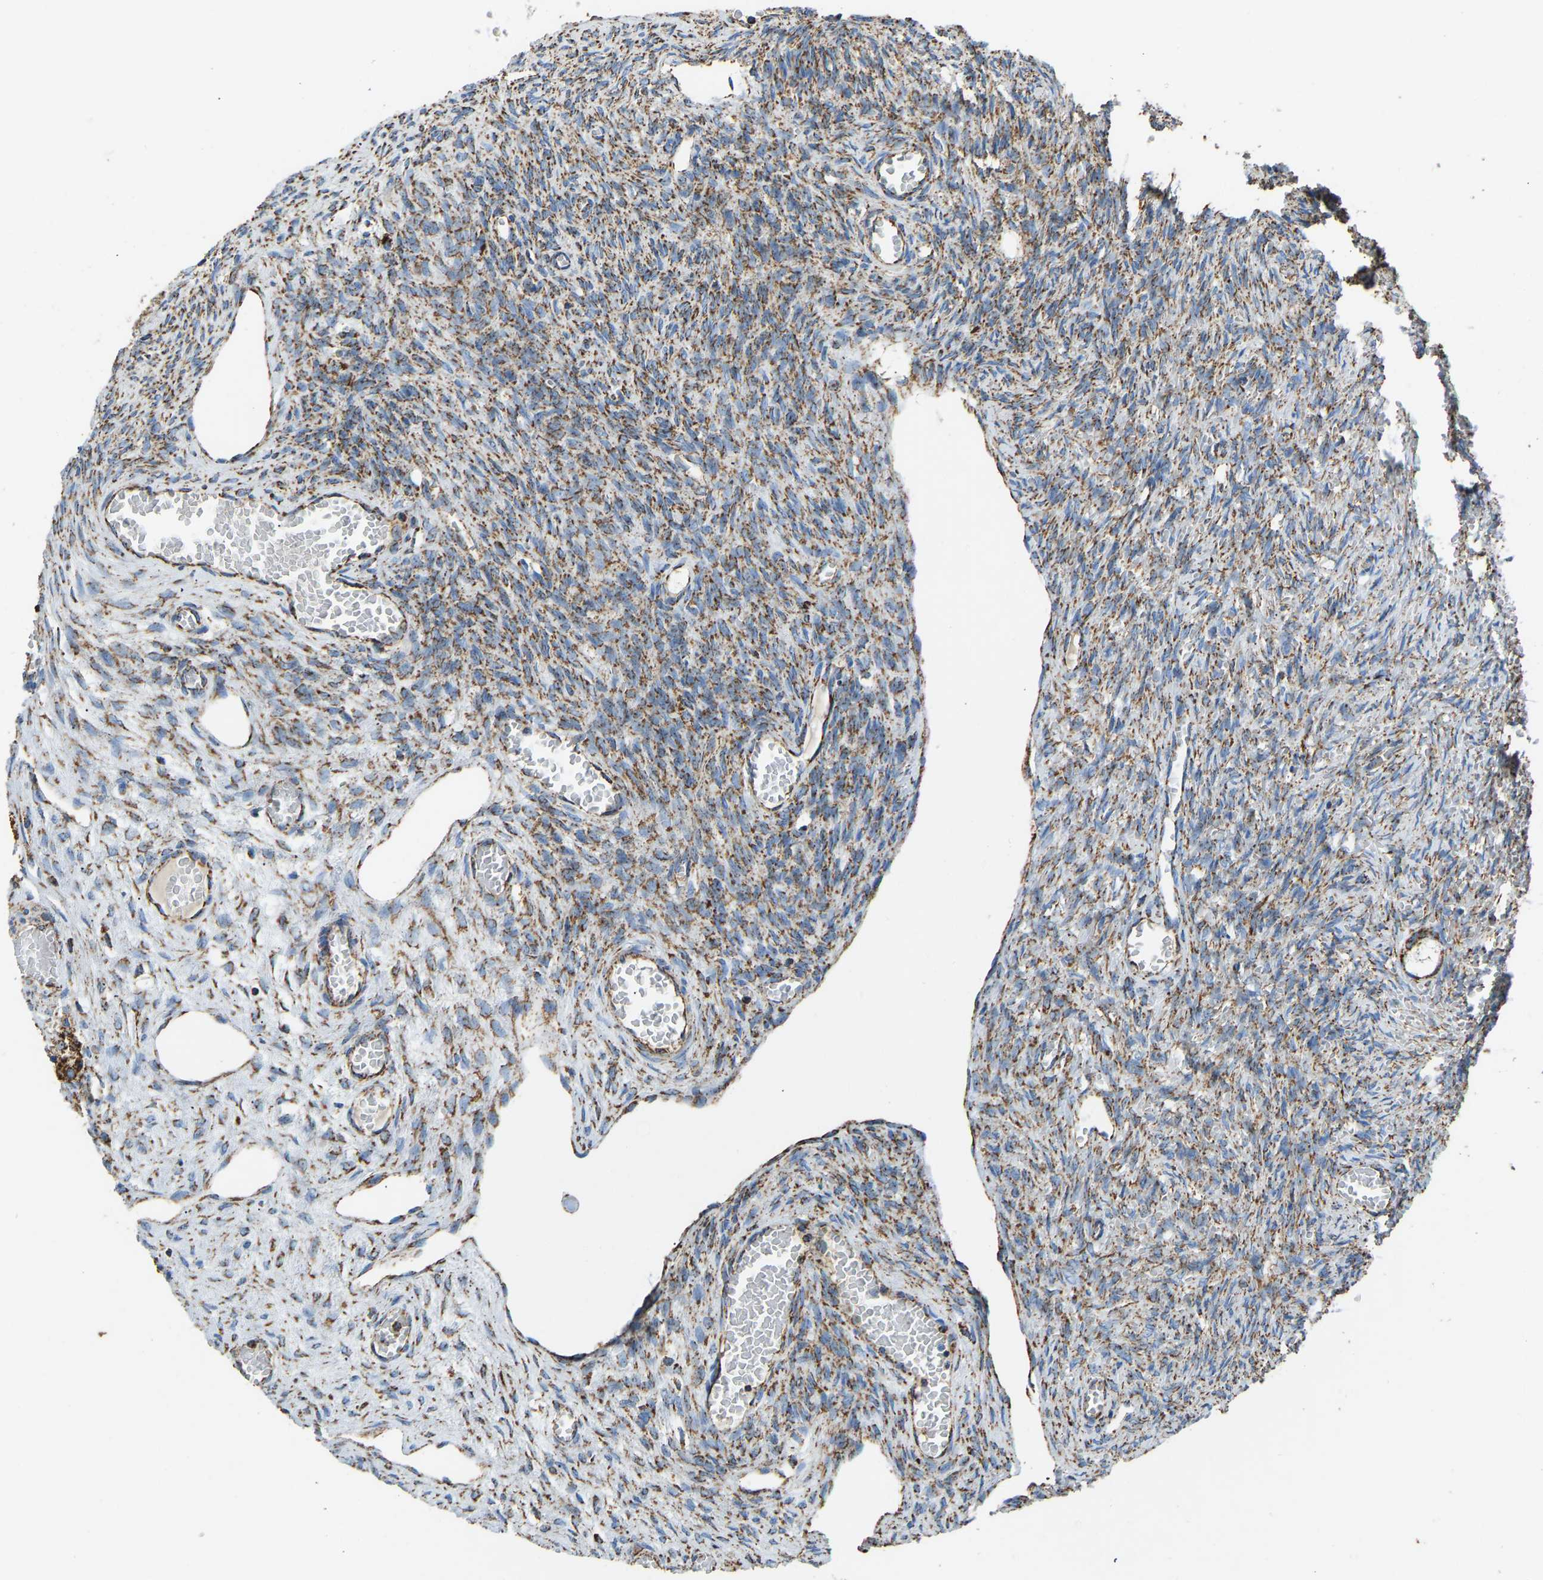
{"staining": {"intensity": "moderate", "quantity": ">75%", "location": "cytoplasmic/membranous"}, "tissue": "ovary", "cell_type": "Ovarian stroma cells", "image_type": "normal", "snomed": [{"axis": "morphology", "description": "Normal tissue, NOS"}, {"axis": "topography", "description": "Ovary"}], "caption": "Protein staining exhibits moderate cytoplasmic/membranous staining in approximately >75% of ovarian stroma cells in normal ovary. (IHC, brightfield microscopy, high magnification).", "gene": "IRX6", "patient": {"sex": "female", "age": 27}}